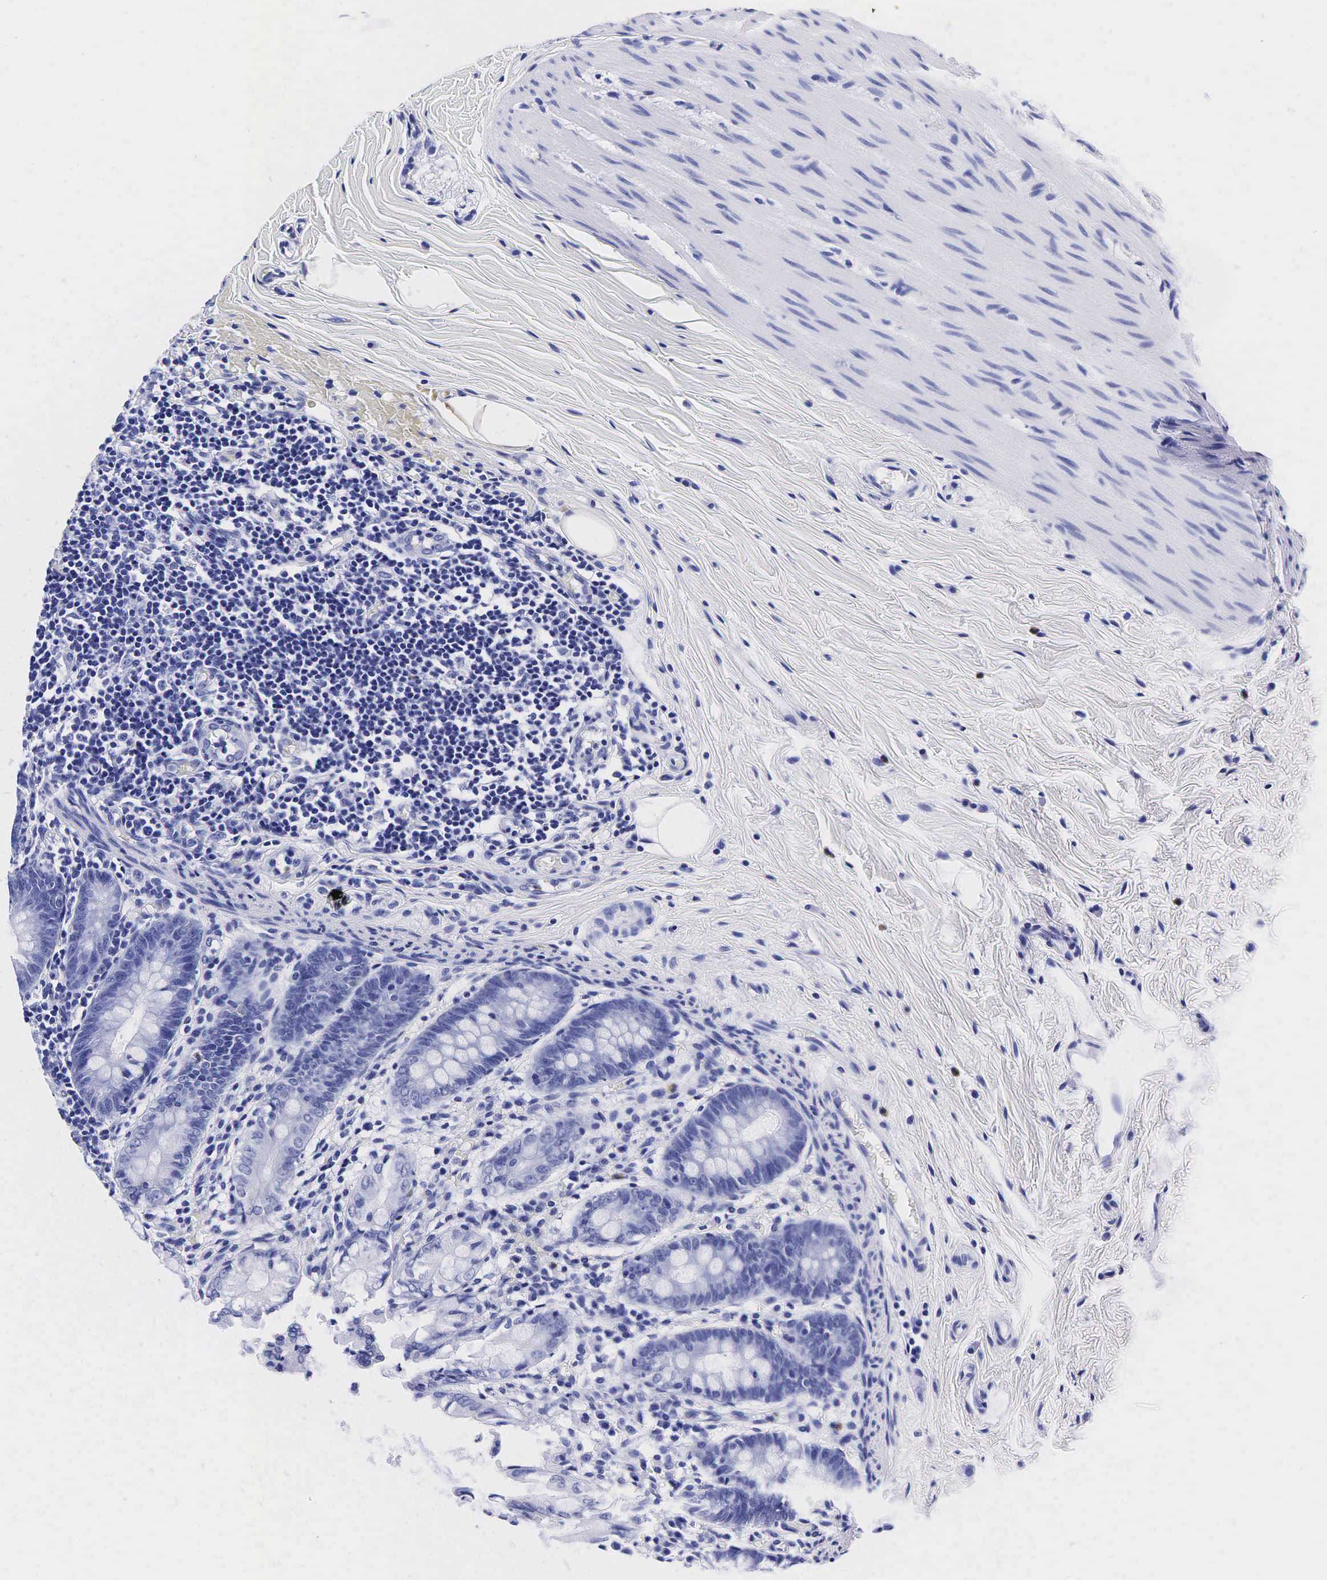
{"staining": {"intensity": "negative", "quantity": "none", "location": "none"}, "tissue": "colon", "cell_type": "Endothelial cells", "image_type": "normal", "snomed": [{"axis": "morphology", "description": "Normal tissue, NOS"}, {"axis": "topography", "description": "Colon"}], "caption": "This is an immunohistochemistry histopathology image of unremarkable human colon. There is no positivity in endothelial cells.", "gene": "ACP3", "patient": {"sex": "male", "age": 1}}